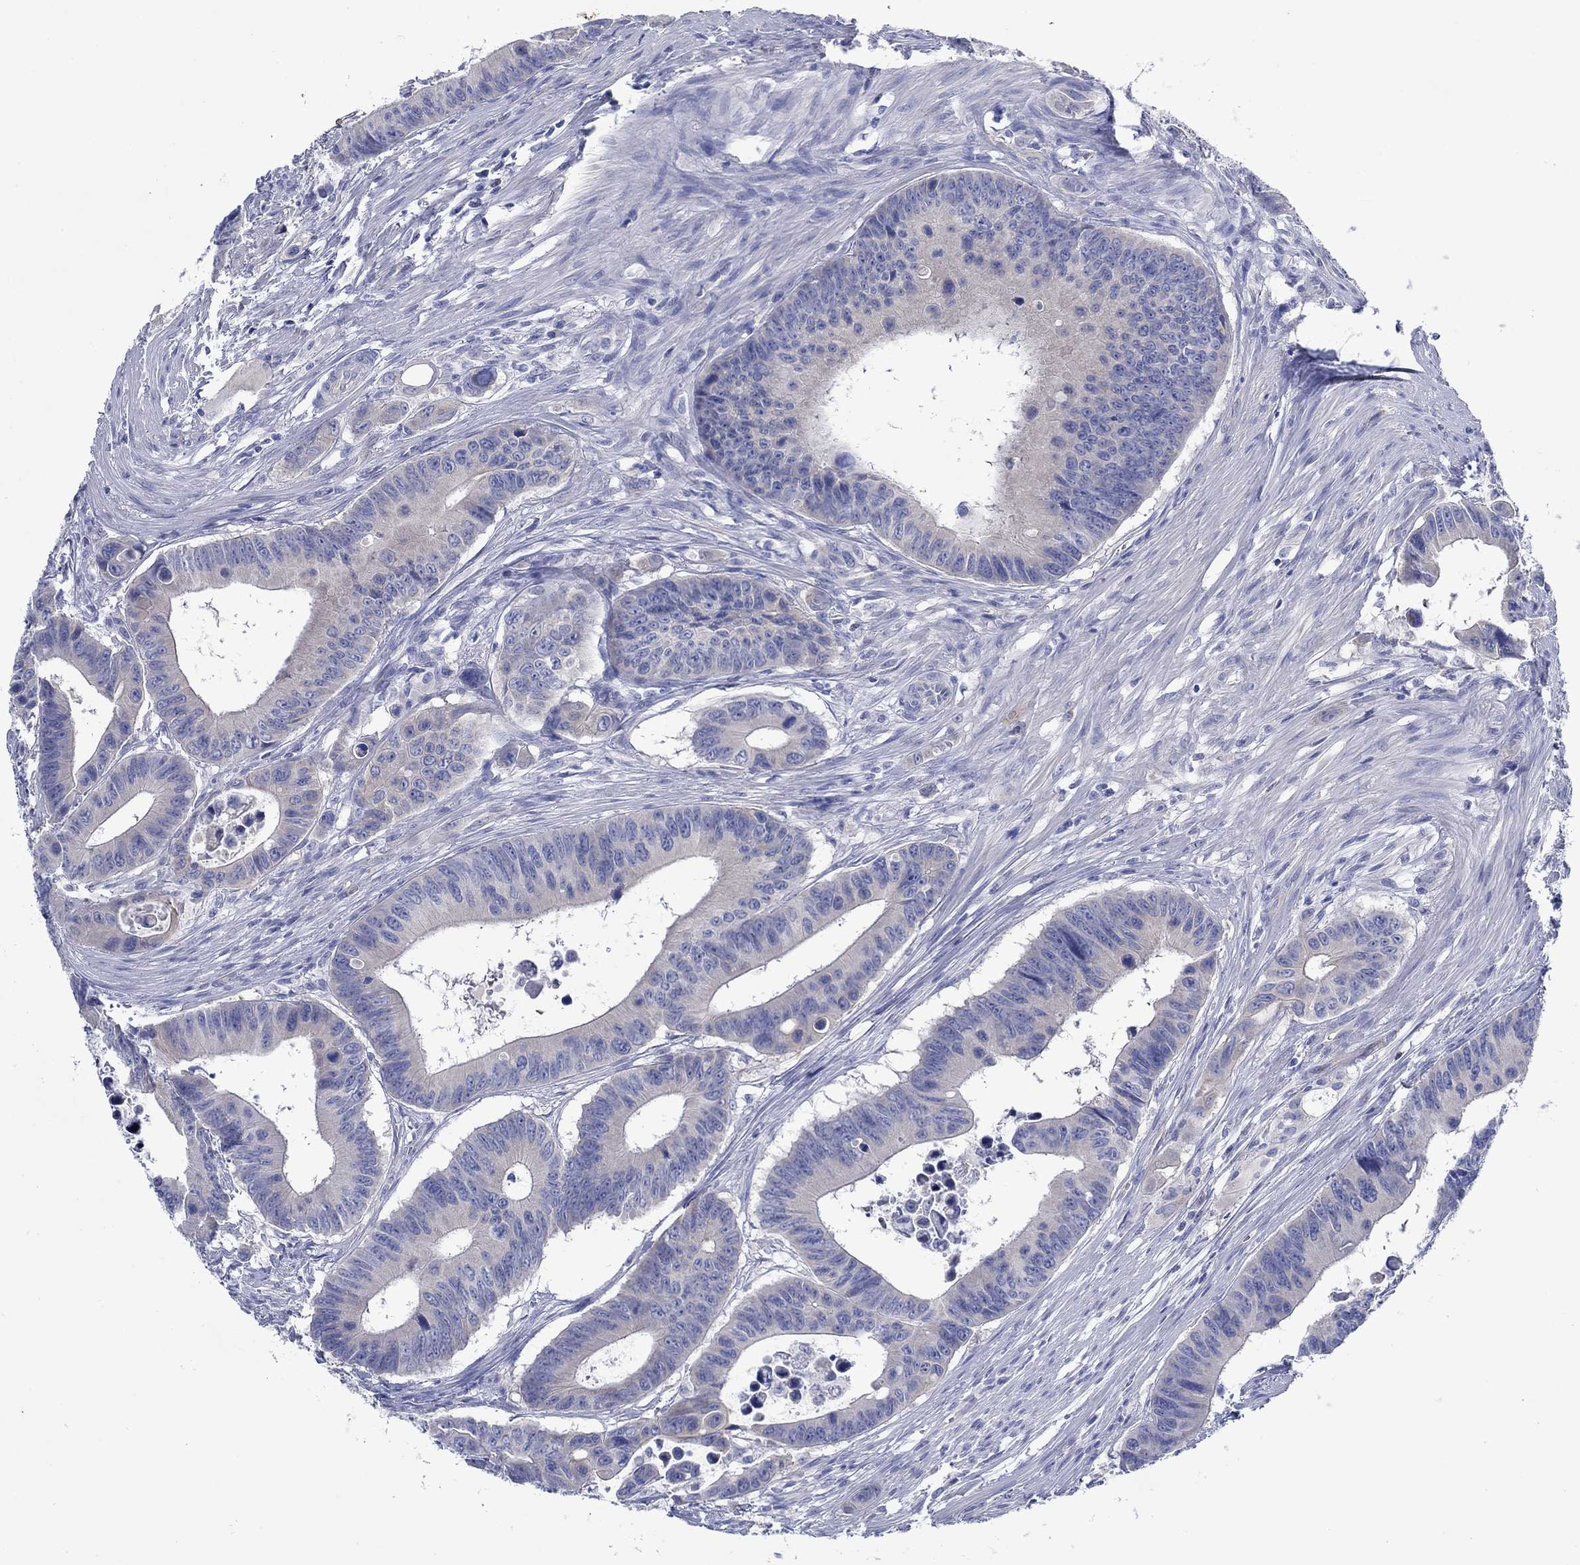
{"staining": {"intensity": "negative", "quantity": "none", "location": "none"}, "tissue": "colorectal cancer", "cell_type": "Tumor cells", "image_type": "cancer", "snomed": [{"axis": "morphology", "description": "Adenocarcinoma, NOS"}, {"axis": "topography", "description": "Colon"}], "caption": "Tumor cells show no significant expression in colorectal cancer. Brightfield microscopy of immunohistochemistry (IHC) stained with DAB (brown) and hematoxylin (blue), captured at high magnification.", "gene": "TRIM16", "patient": {"sex": "female", "age": 87}}